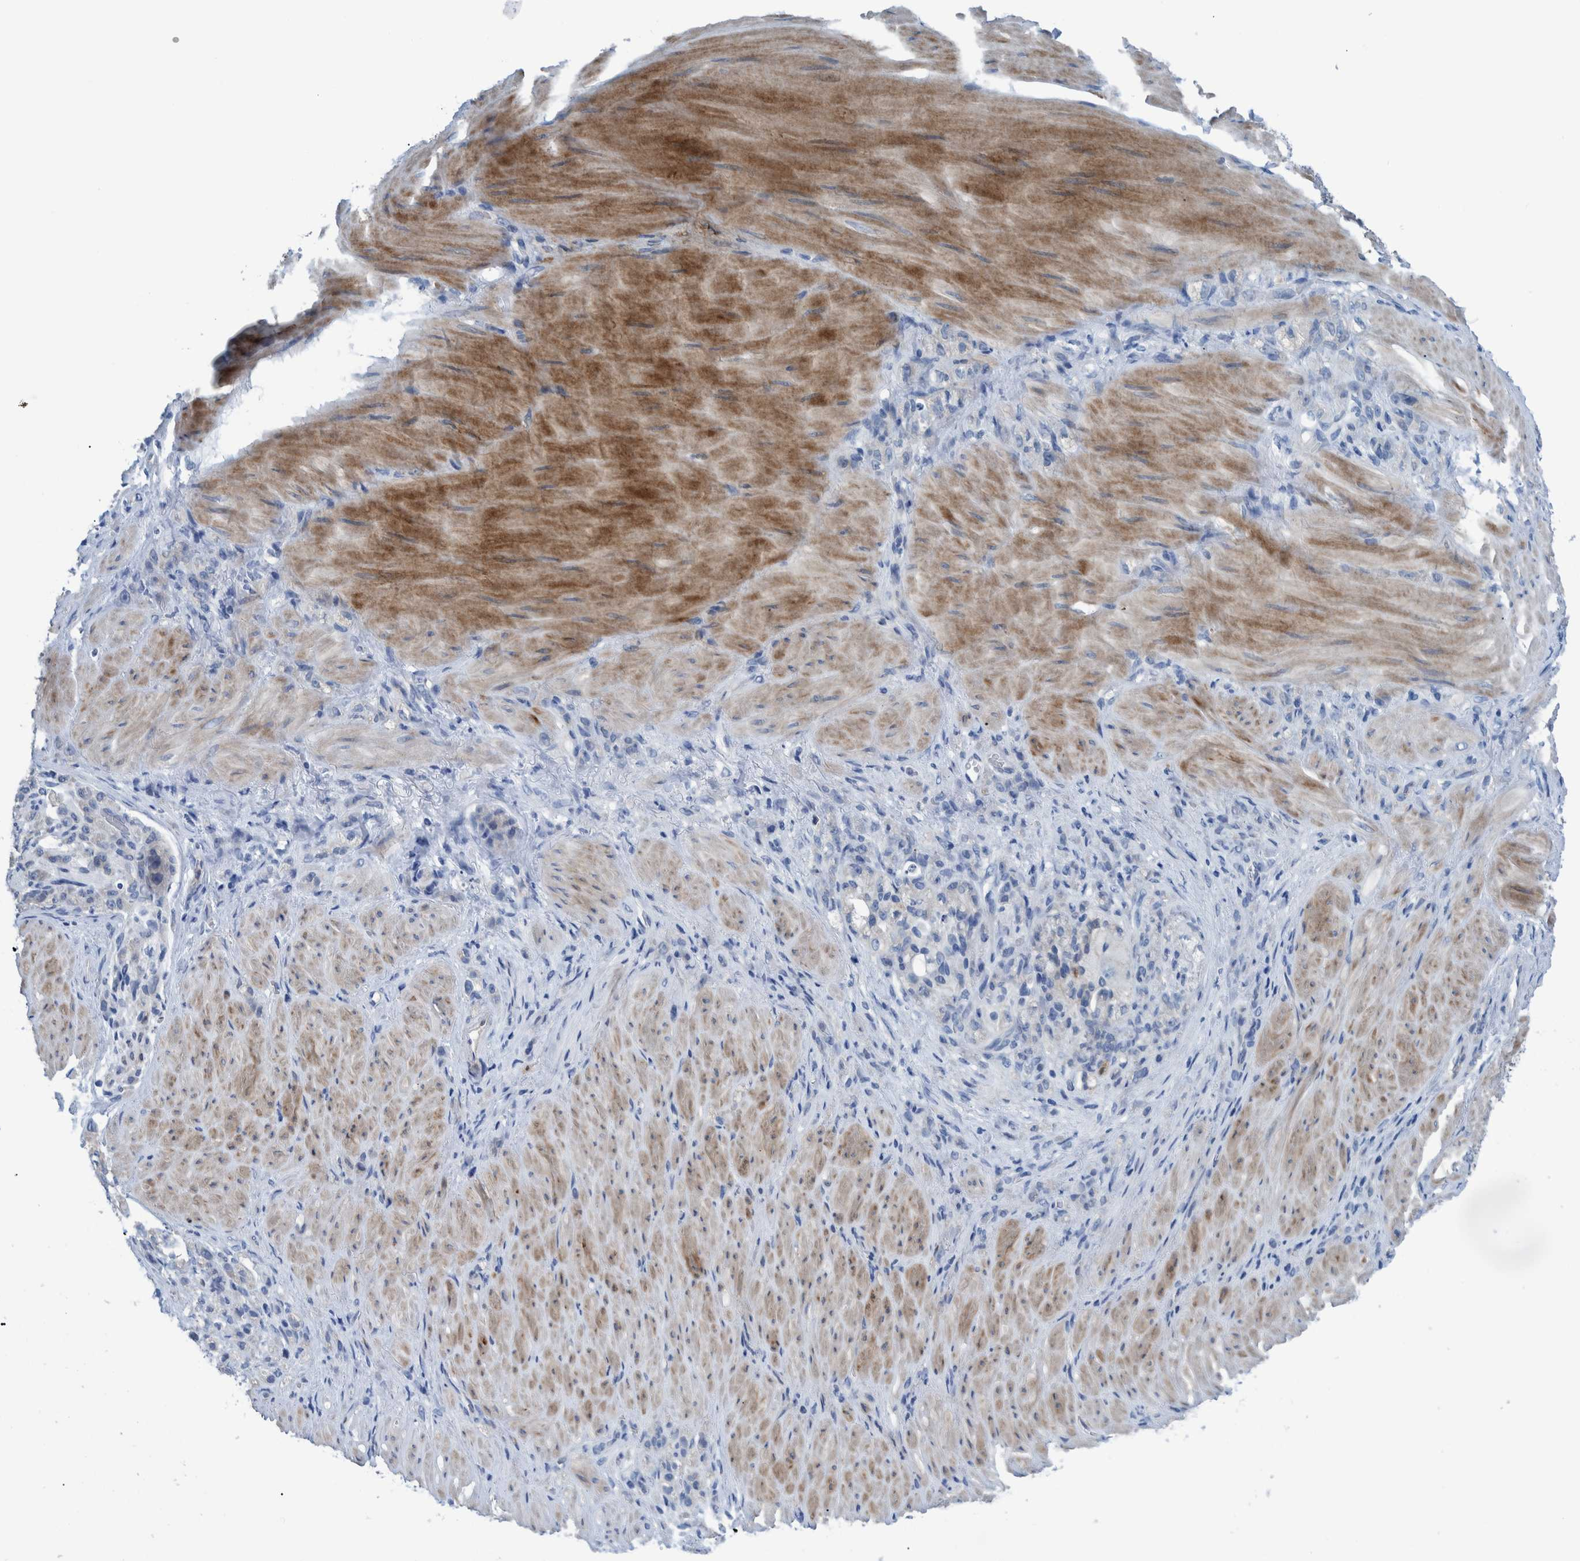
{"staining": {"intensity": "negative", "quantity": "none", "location": "none"}, "tissue": "stomach cancer", "cell_type": "Tumor cells", "image_type": "cancer", "snomed": [{"axis": "morphology", "description": "Normal tissue, NOS"}, {"axis": "morphology", "description": "Adenocarcinoma, NOS"}, {"axis": "topography", "description": "Stomach"}], "caption": "High power microscopy image of an immunohistochemistry histopathology image of stomach cancer, revealing no significant positivity in tumor cells.", "gene": "IDO1", "patient": {"sex": "male", "age": 82}}